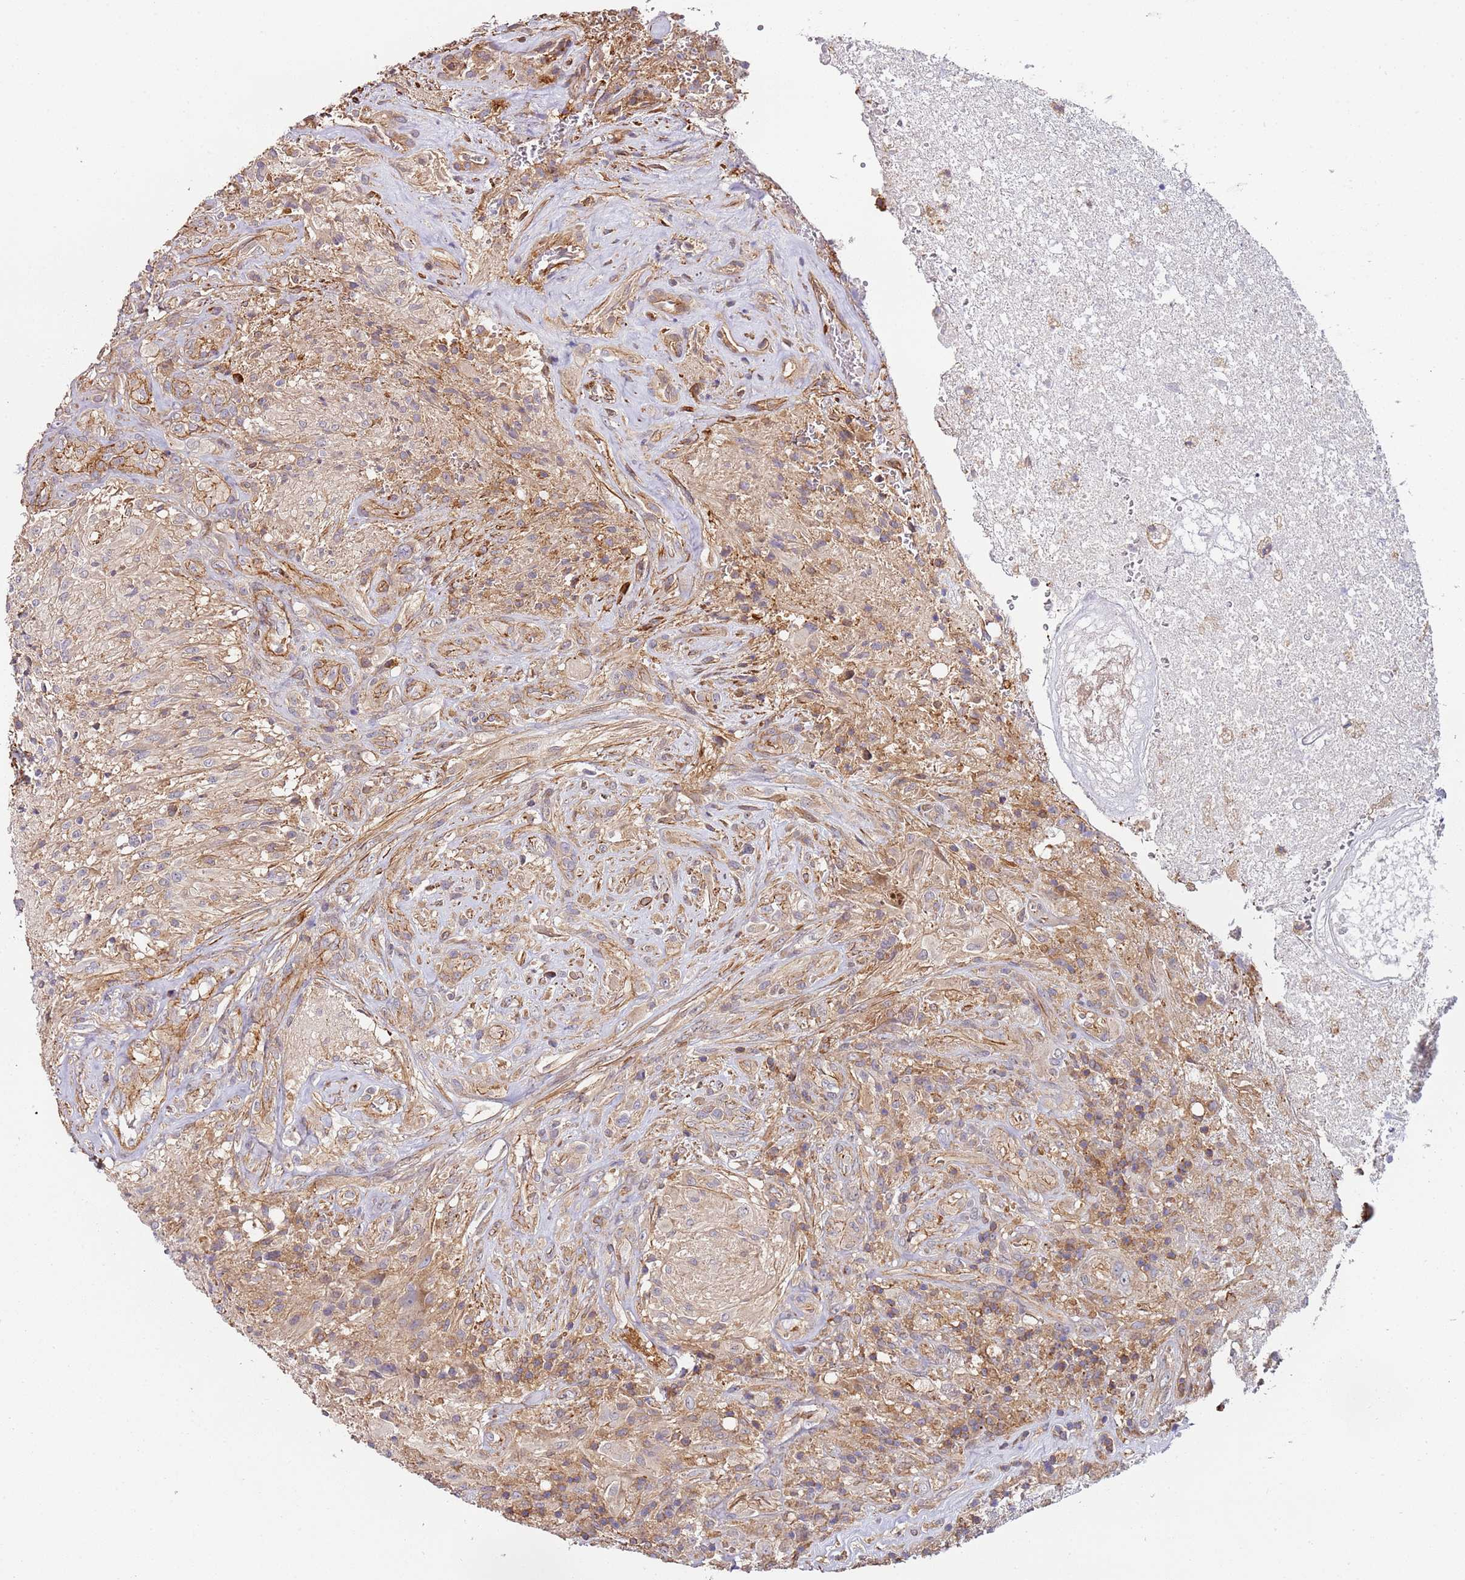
{"staining": {"intensity": "weak", "quantity": ">75%", "location": "cytoplasmic/membranous"}, "tissue": "glioma", "cell_type": "Tumor cells", "image_type": "cancer", "snomed": [{"axis": "morphology", "description": "Glioma, malignant, High grade"}, {"axis": "topography", "description": "Brain"}], "caption": "Glioma stained with a protein marker exhibits weak staining in tumor cells.", "gene": "CYP2U1", "patient": {"sex": "male", "age": 56}}